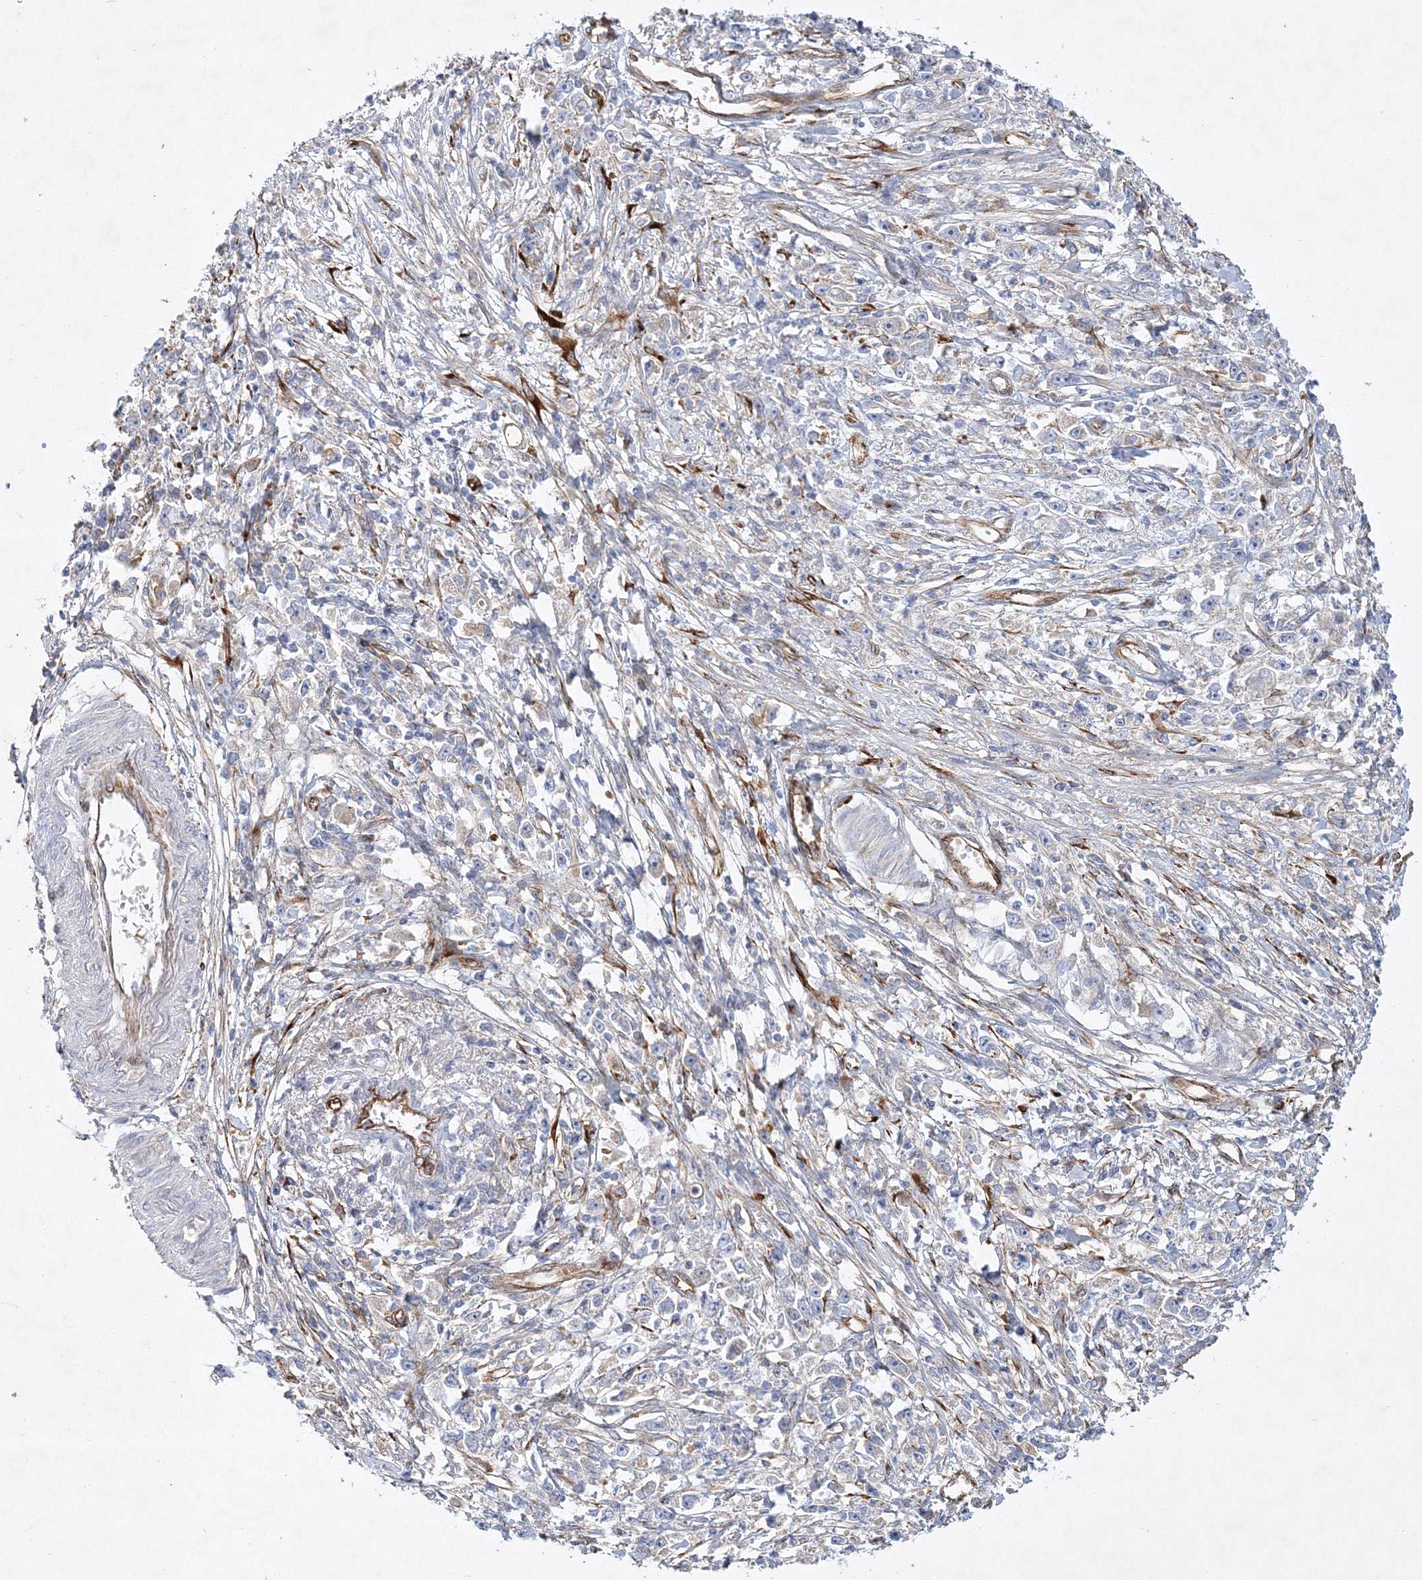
{"staining": {"intensity": "negative", "quantity": "none", "location": "none"}, "tissue": "stomach cancer", "cell_type": "Tumor cells", "image_type": "cancer", "snomed": [{"axis": "morphology", "description": "Adenocarcinoma, NOS"}, {"axis": "topography", "description": "Stomach"}], "caption": "IHC micrograph of human stomach cancer (adenocarcinoma) stained for a protein (brown), which demonstrates no staining in tumor cells.", "gene": "ZFYVE16", "patient": {"sex": "female", "age": 59}}